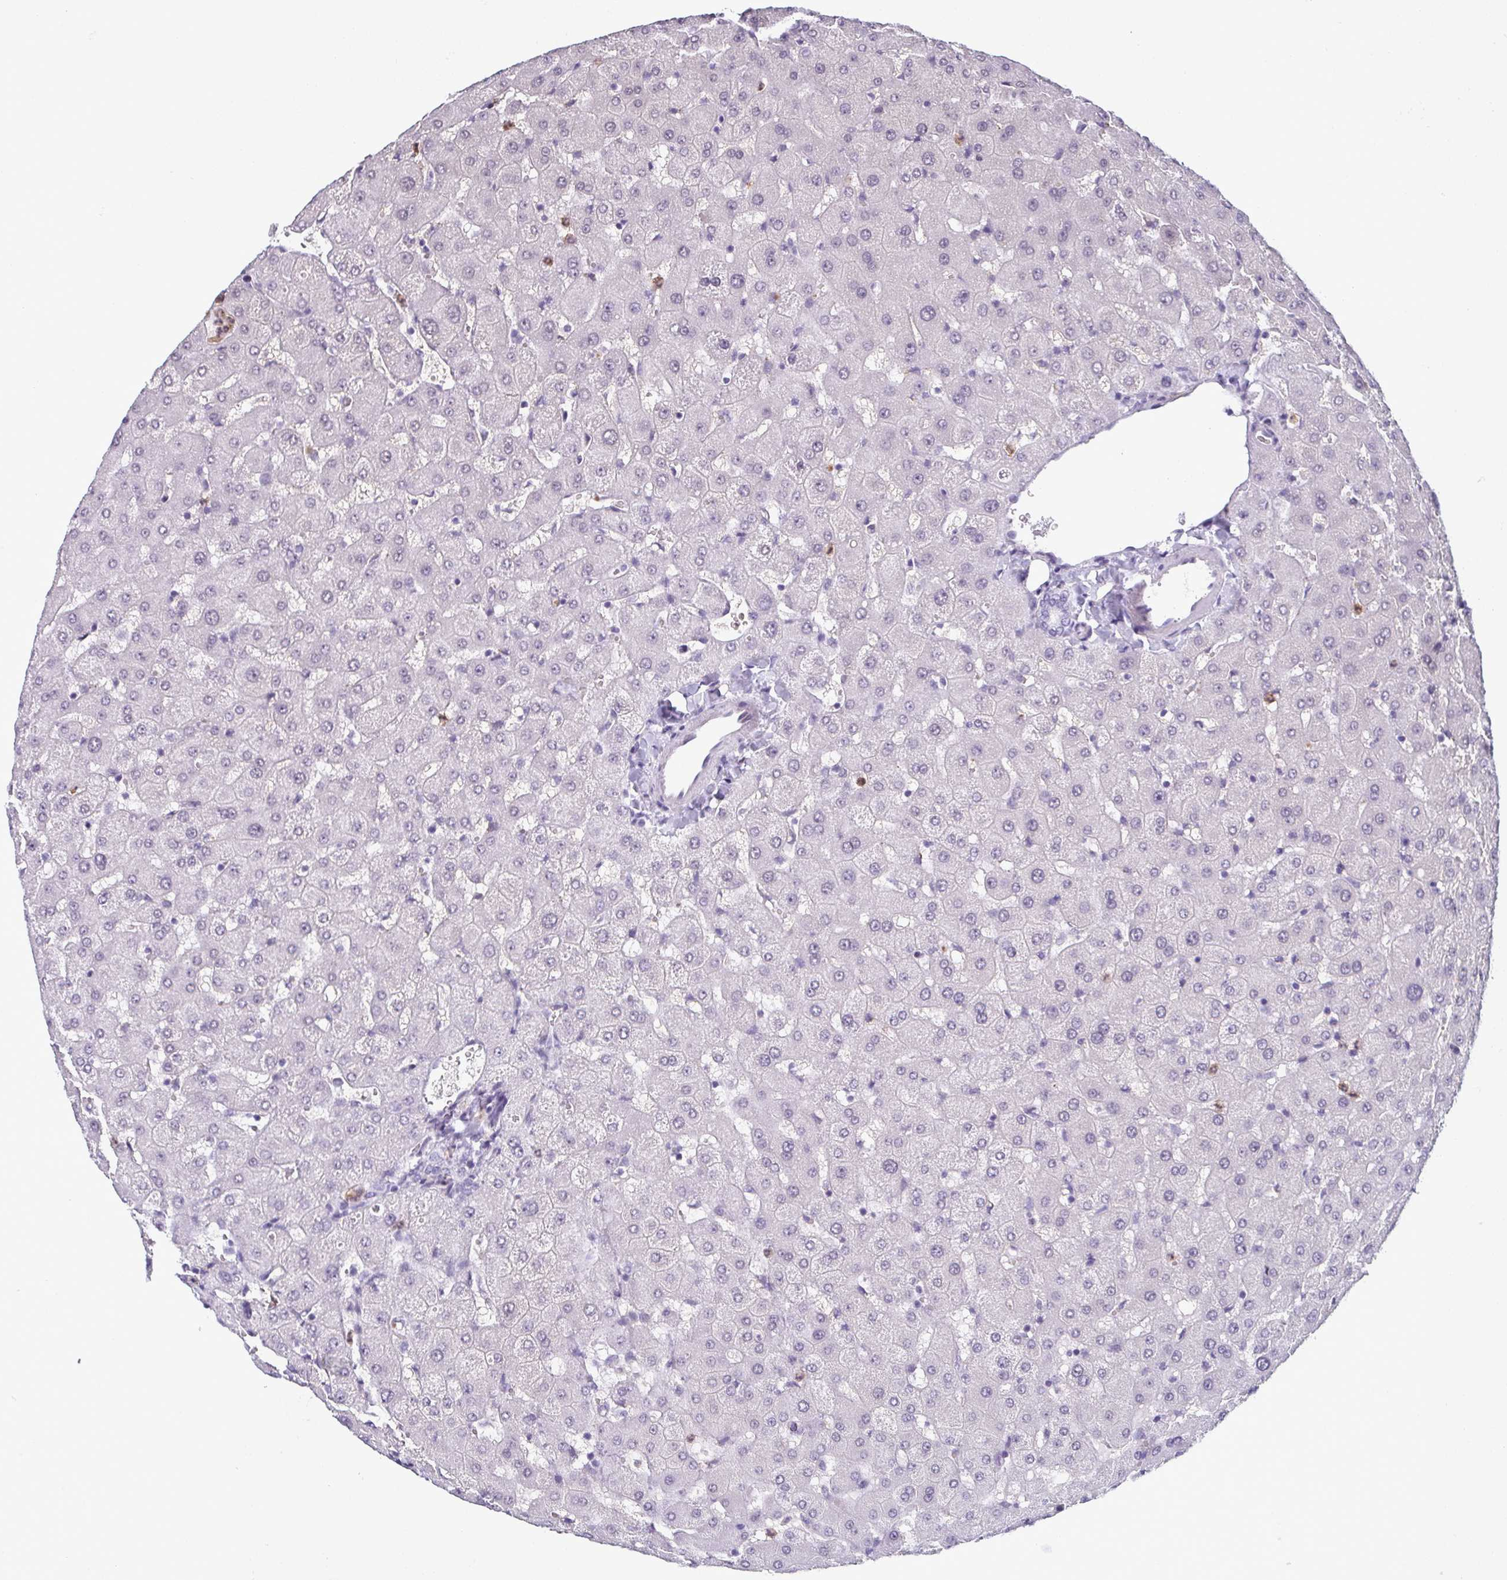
{"staining": {"intensity": "negative", "quantity": "none", "location": "none"}, "tissue": "liver", "cell_type": "Cholangiocytes", "image_type": "normal", "snomed": [{"axis": "morphology", "description": "Normal tissue, NOS"}, {"axis": "topography", "description": "Liver"}], "caption": "The IHC micrograph has no significant staining in cholangiocytes of liver. (Immunohistochemistry (ihc), brightfield microscopy, high magnification).", "gene": "CDA", "patient": {"sex": "female", "age": 63}}